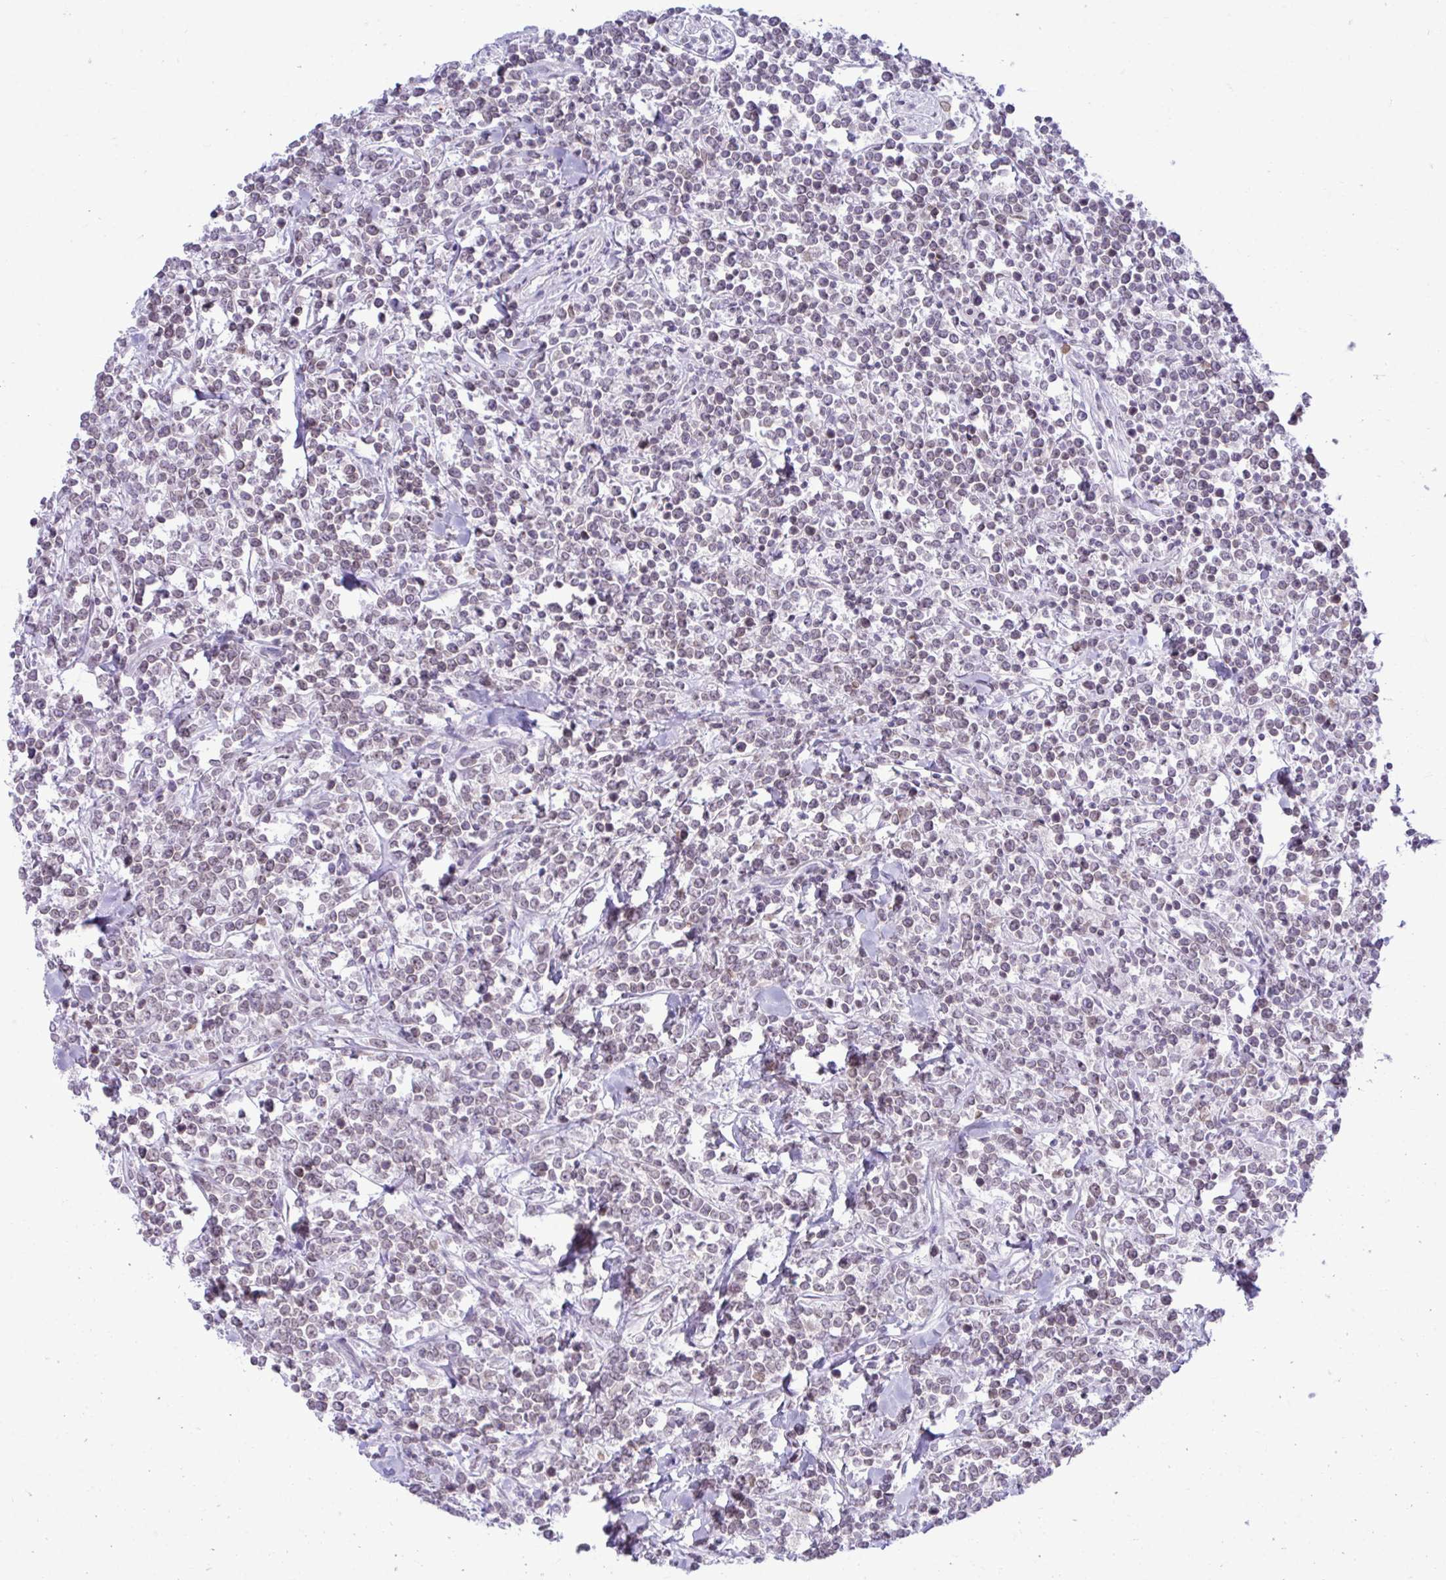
{"staining": {"intensity": "weak", "quantity": "25%-75%", "location": "nuclear"}, "tissue": "lymphoma", "cell_type": "Tumor cells", "image_type": "cancer", "snomed": [{"axis": "morphology", "description": "Malignant lymphoma, non-Hodgkin's type, High grade"}, {"axis": "topography", "description": "Small intestine"}, {"axis": "topography", "description": "Colon"}], "caption": "An immunohistochemistry (IHC) image of neoplastic tissue is shown. Protein staining in brown highlights weak nuclear positivity in high-grade malignant lymphoma, non-Hodgkin's type within tumor cells.", "gene": "OR7A5", "patient": {"sex": "male", "age": 8}}